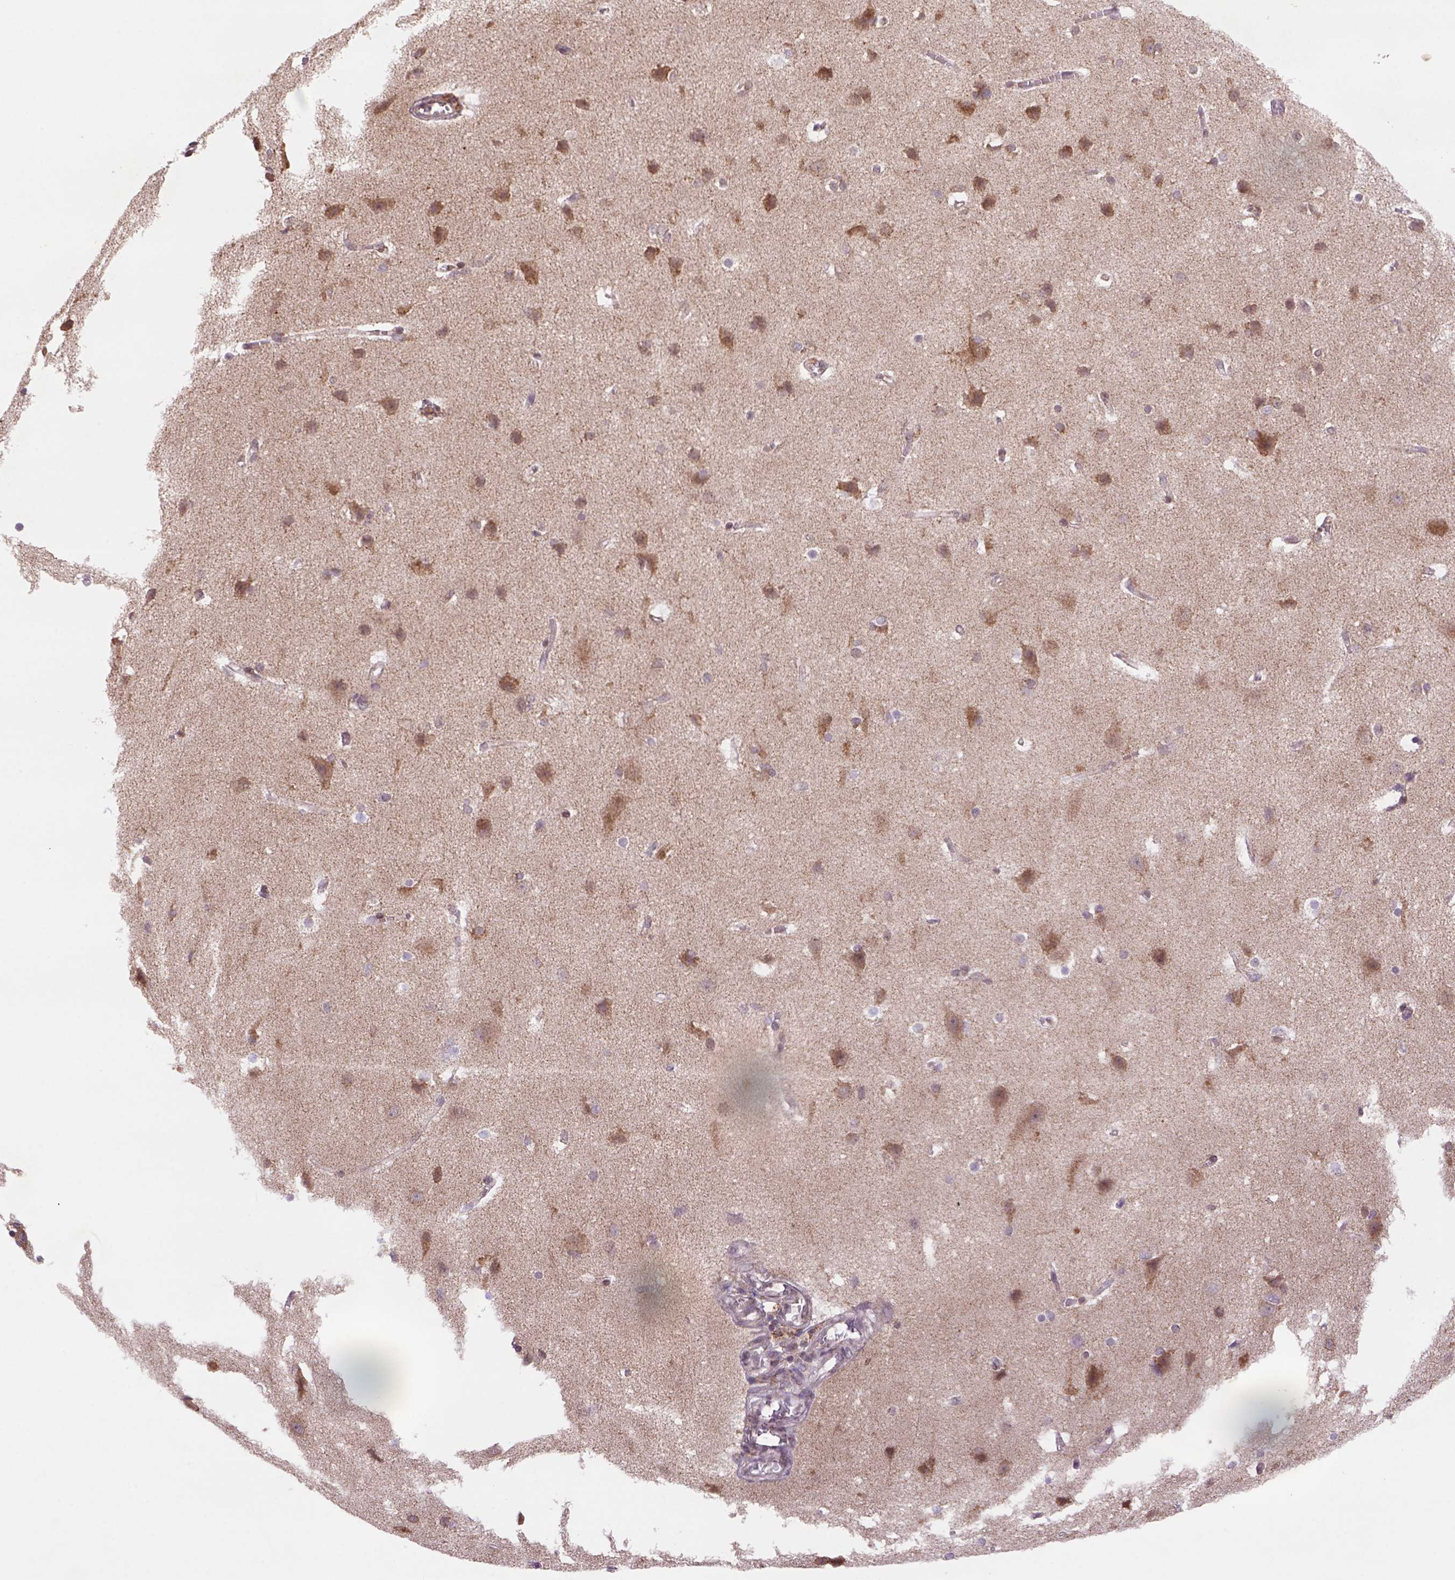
{"staining": {"intensity": "moderate", "quantity": ">75%", "location": "cytoplasmic/membranous"}, "tissue": "cerebral cortex", "cell_type": "Endothelial cells", "image_type": "normal", "snomed": [{"axis": "morphology", "description": "Normal tissue, NOS"}, {"axis": "topography", "description": "Cerebral cortex"}], "caption": "IHC staining of unremarkable cerebral cortex, which reveals medium levels of moderate cytoplasmic/membranous expression in approximately >75% of endothelial cells indicating moderate cytoplasmic/membranous protein positivity. The staining was performed using DAB (brown) for protein detection and nuclei were counterstained in hematoxylin (blue).", "gene": "FZD7", "patient": {"sex": "male", "age": 37}}